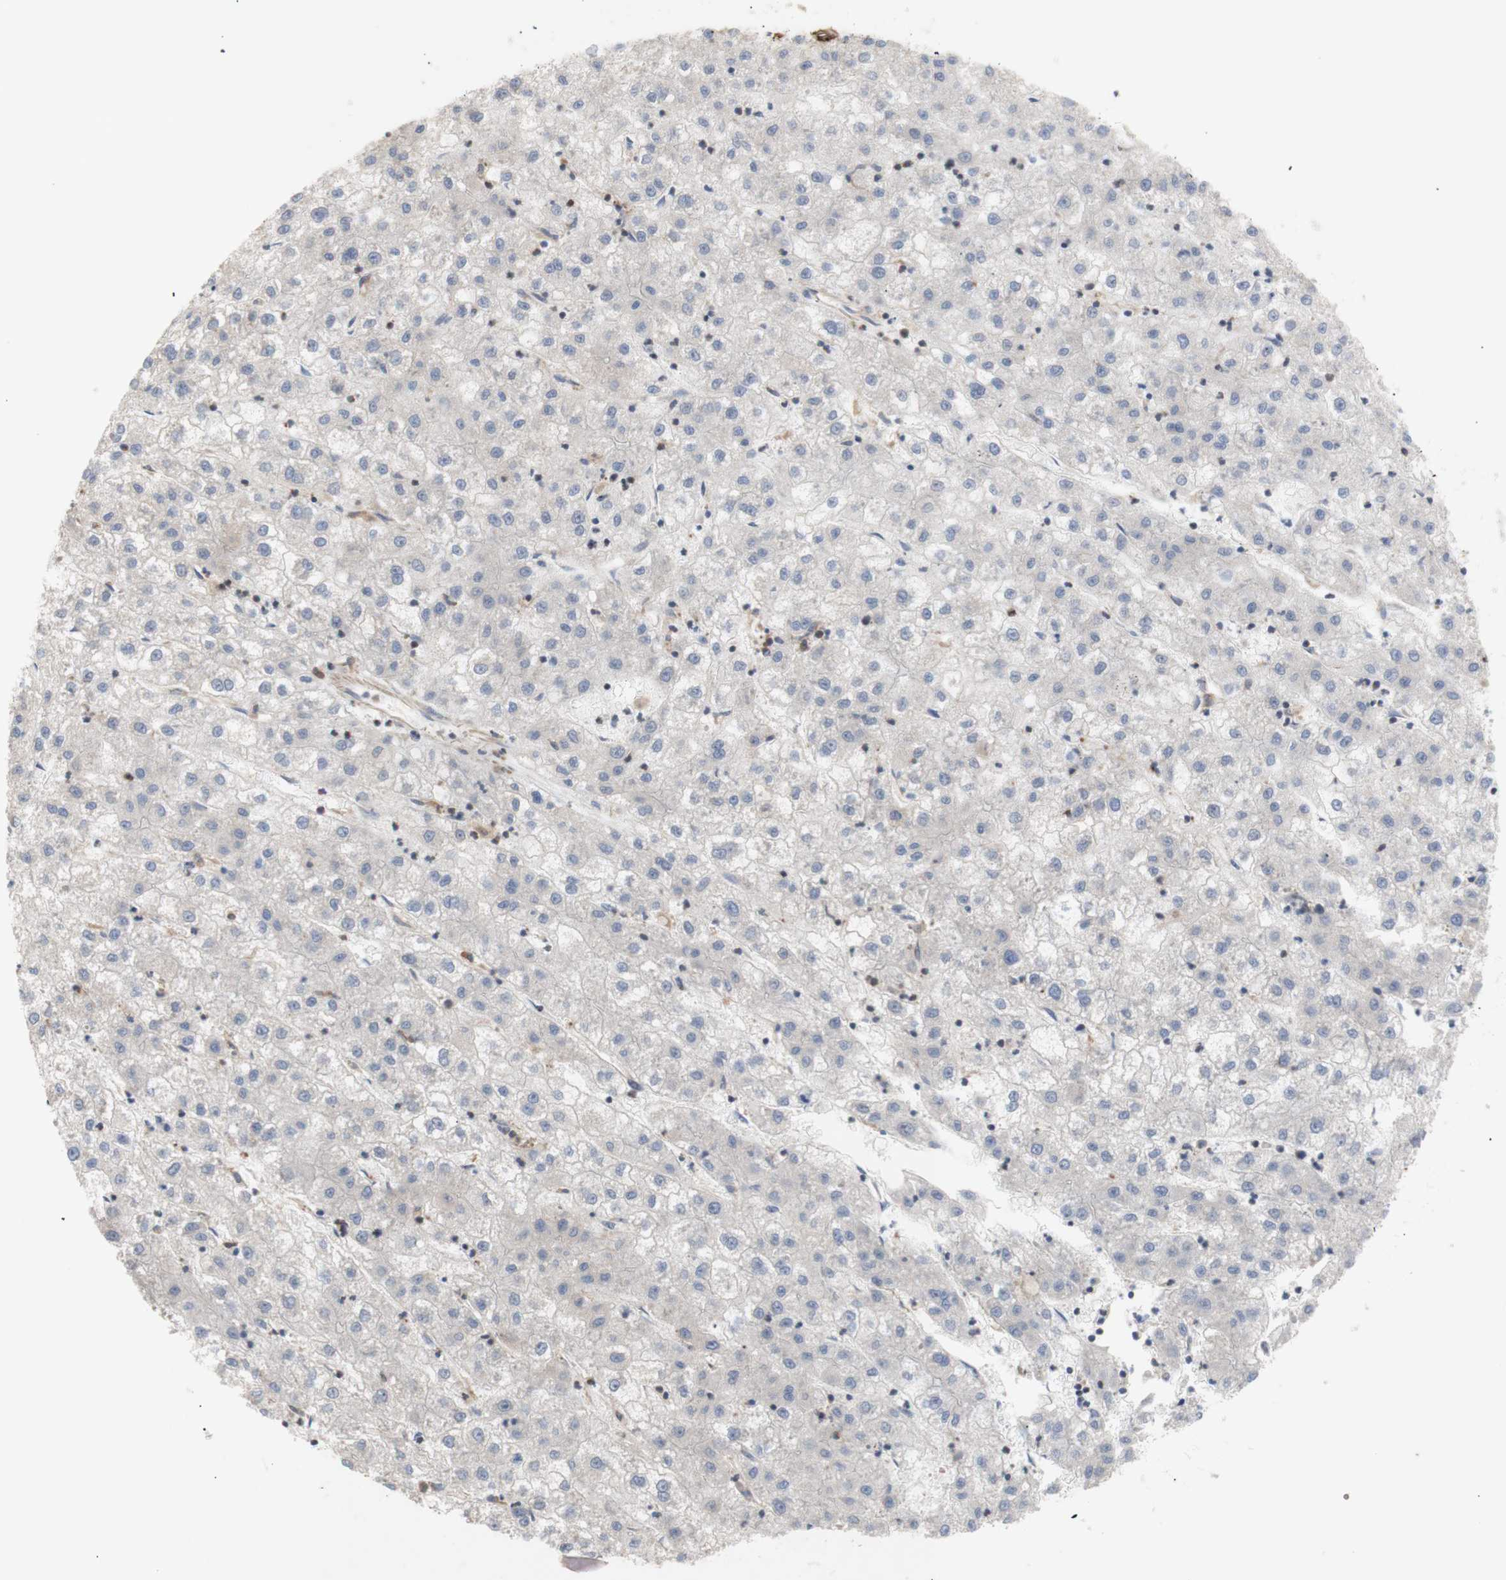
{"staining": {"intensity": "negative", "quantity": "none", "location": "none"}, "tissue": "liver cancer", "cell_type": "Tumor cells", "image_type": "cancer", "snomed": [{"axis": "morphology", "description": "Carcinoma, Hepatocellular, NOS"}, {"axis": "topography", "description": "Liver"}], "caption": "High magnification brightfield microscopy of liver cancer (hepatocellular carcinoma) stained with DAB (brown) and counterstained with hematoxylin (blue): tumor cells show no significant expression.", "gene": "IKBKG", "patient": {"sex": "male", "age": 72}}